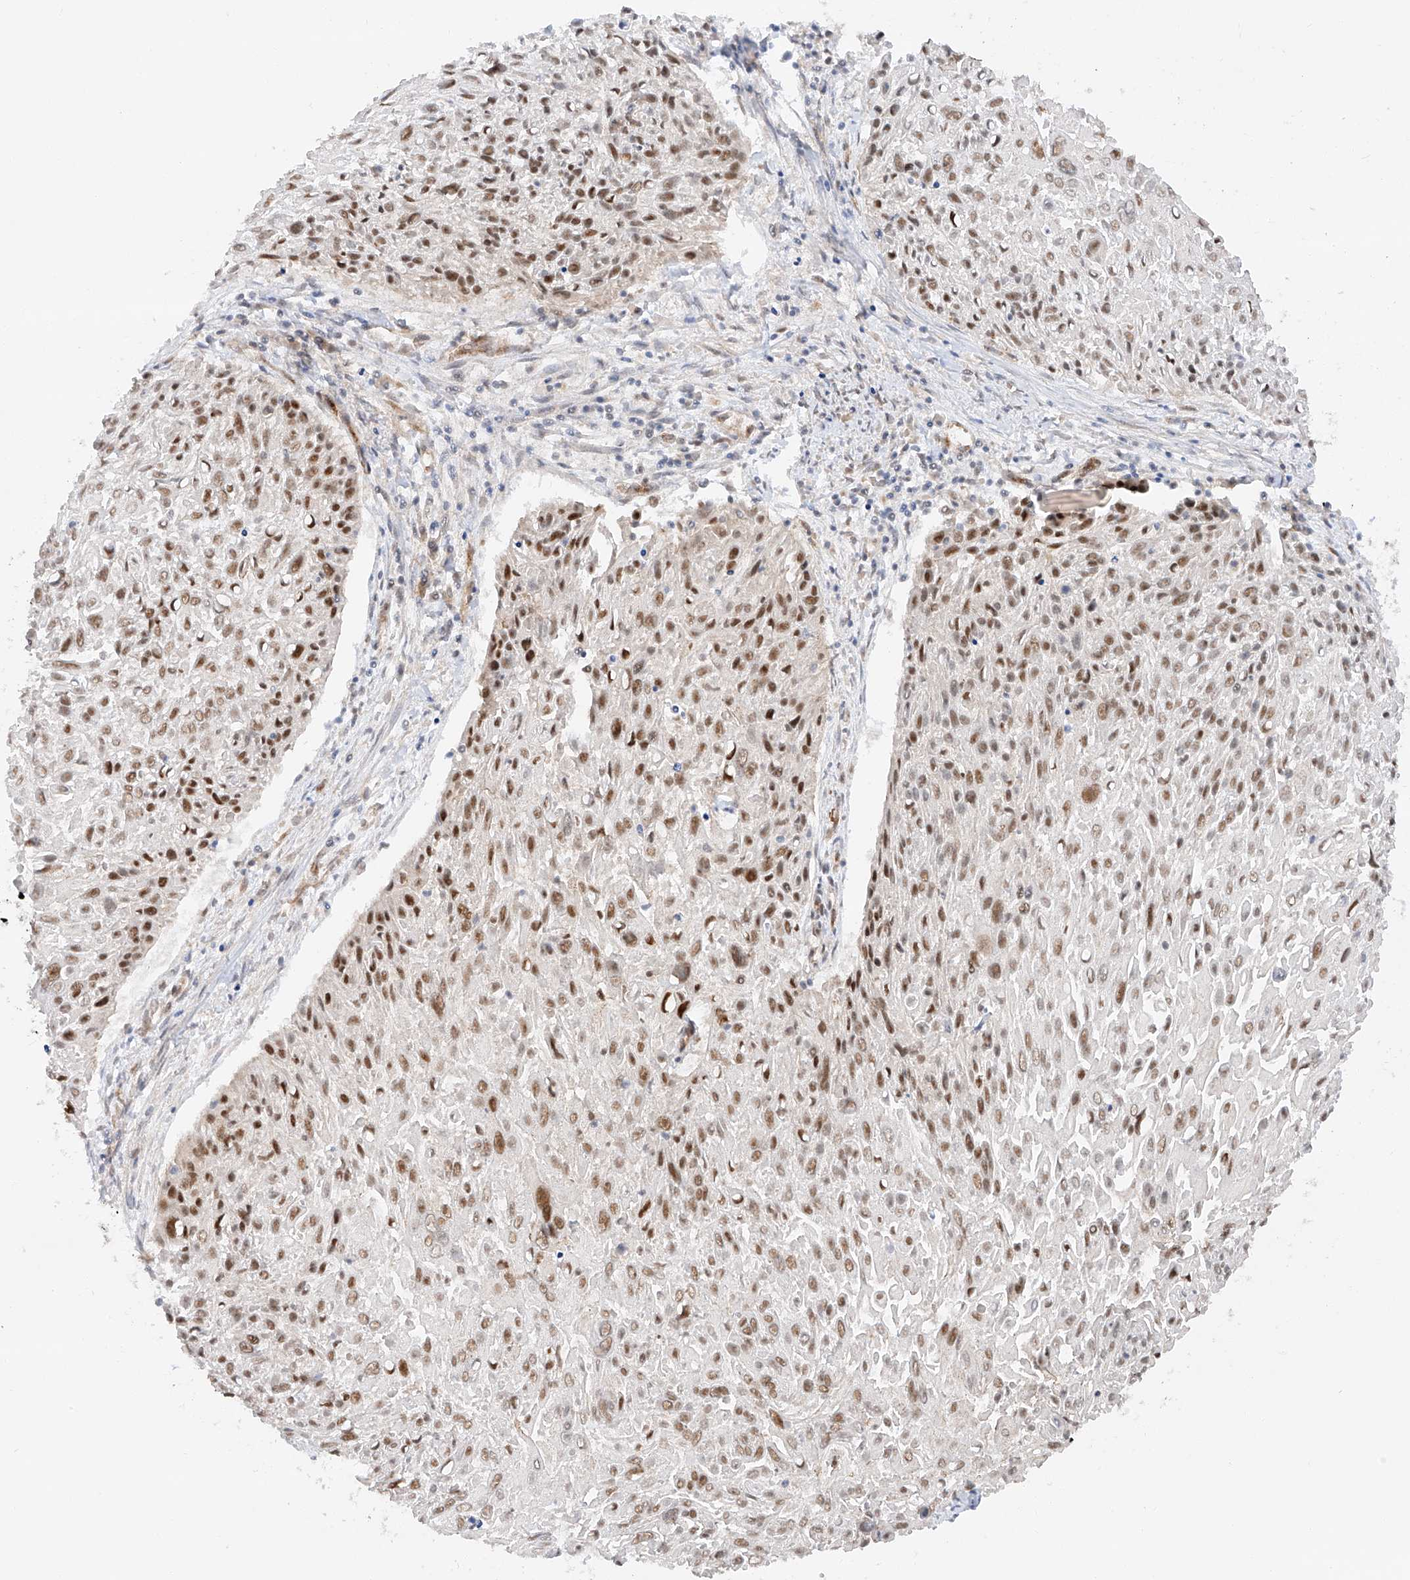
{"staining": {"intensity": "moderate", "quantity": ">75%", "location": "nuclear"}, "tissue": "cervical cancer", "cell_type": "Tumor cells", "image_type": "cancer", "snomed": [{"axis": "morphology", "description": "Squamous cell carcinoma, NOS"}, {"axis": "topography", "description": "Cervix"}], "caption": "Moderate nuclear positivity is identified in approximately >75% of tumor cells in cervical cancer (squamous cell carcinoma).", "gene": "POGK", "patient": {"sex": "female", "age": 51}}